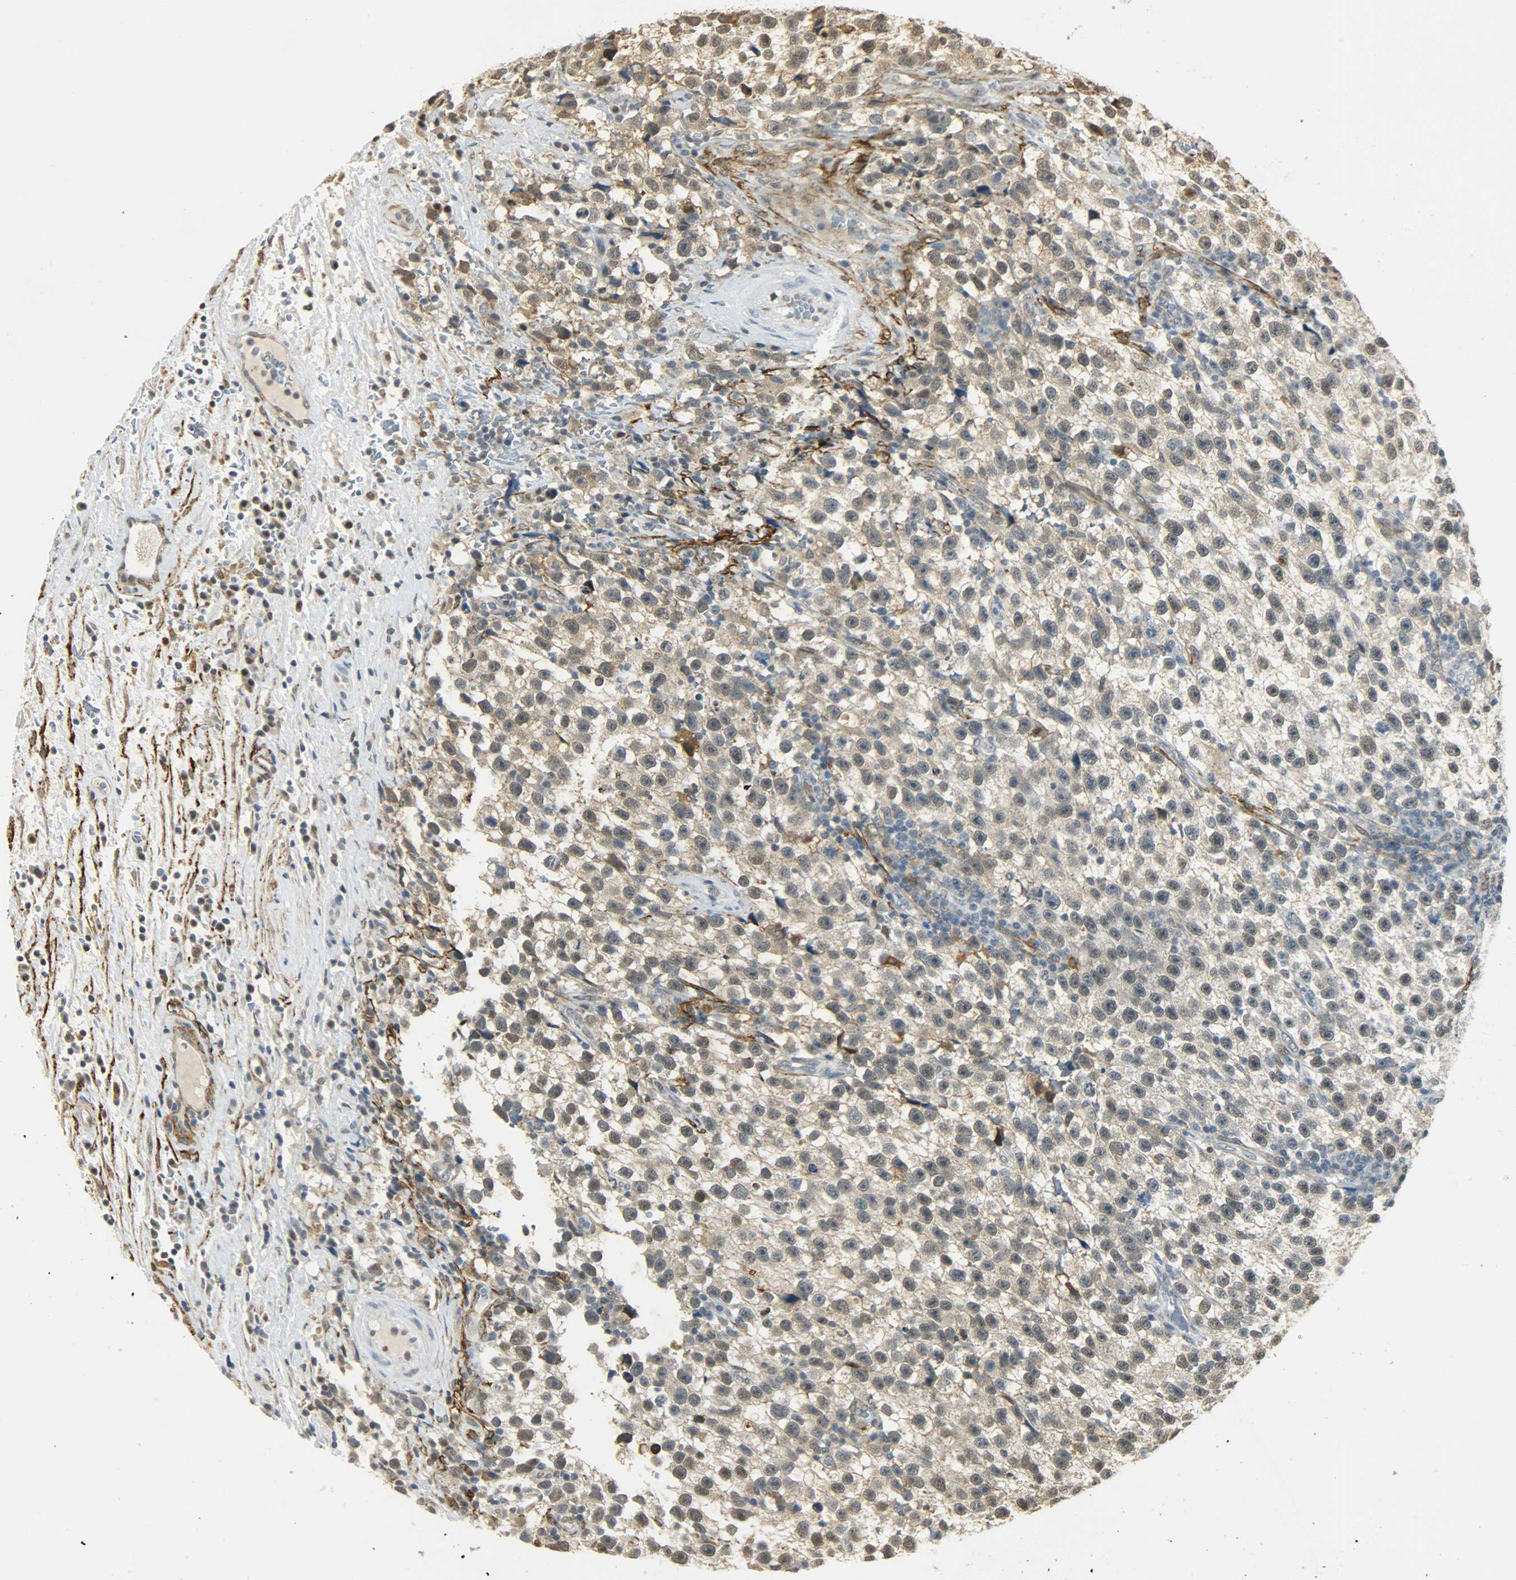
{"staining": {"intensity": "weak", "quantity": "25%-75%", "location": "nuclear"}, "tissue": "testis cancer", "cell_type": "Tumor cells", "image_type": "cancer", "snomed": [{"axis": "morphology", "description": "Seminoma, NOS"}, {"axis": "topography", "description": "Testis"}], "caption": "Testis seminoma was stained to show a protein in brown. There is low levels of weak nuclear expression in about 25%-75% of tumor cells.", "gene": "NGFR", "patient": {"sex": "male", "age": 33}}